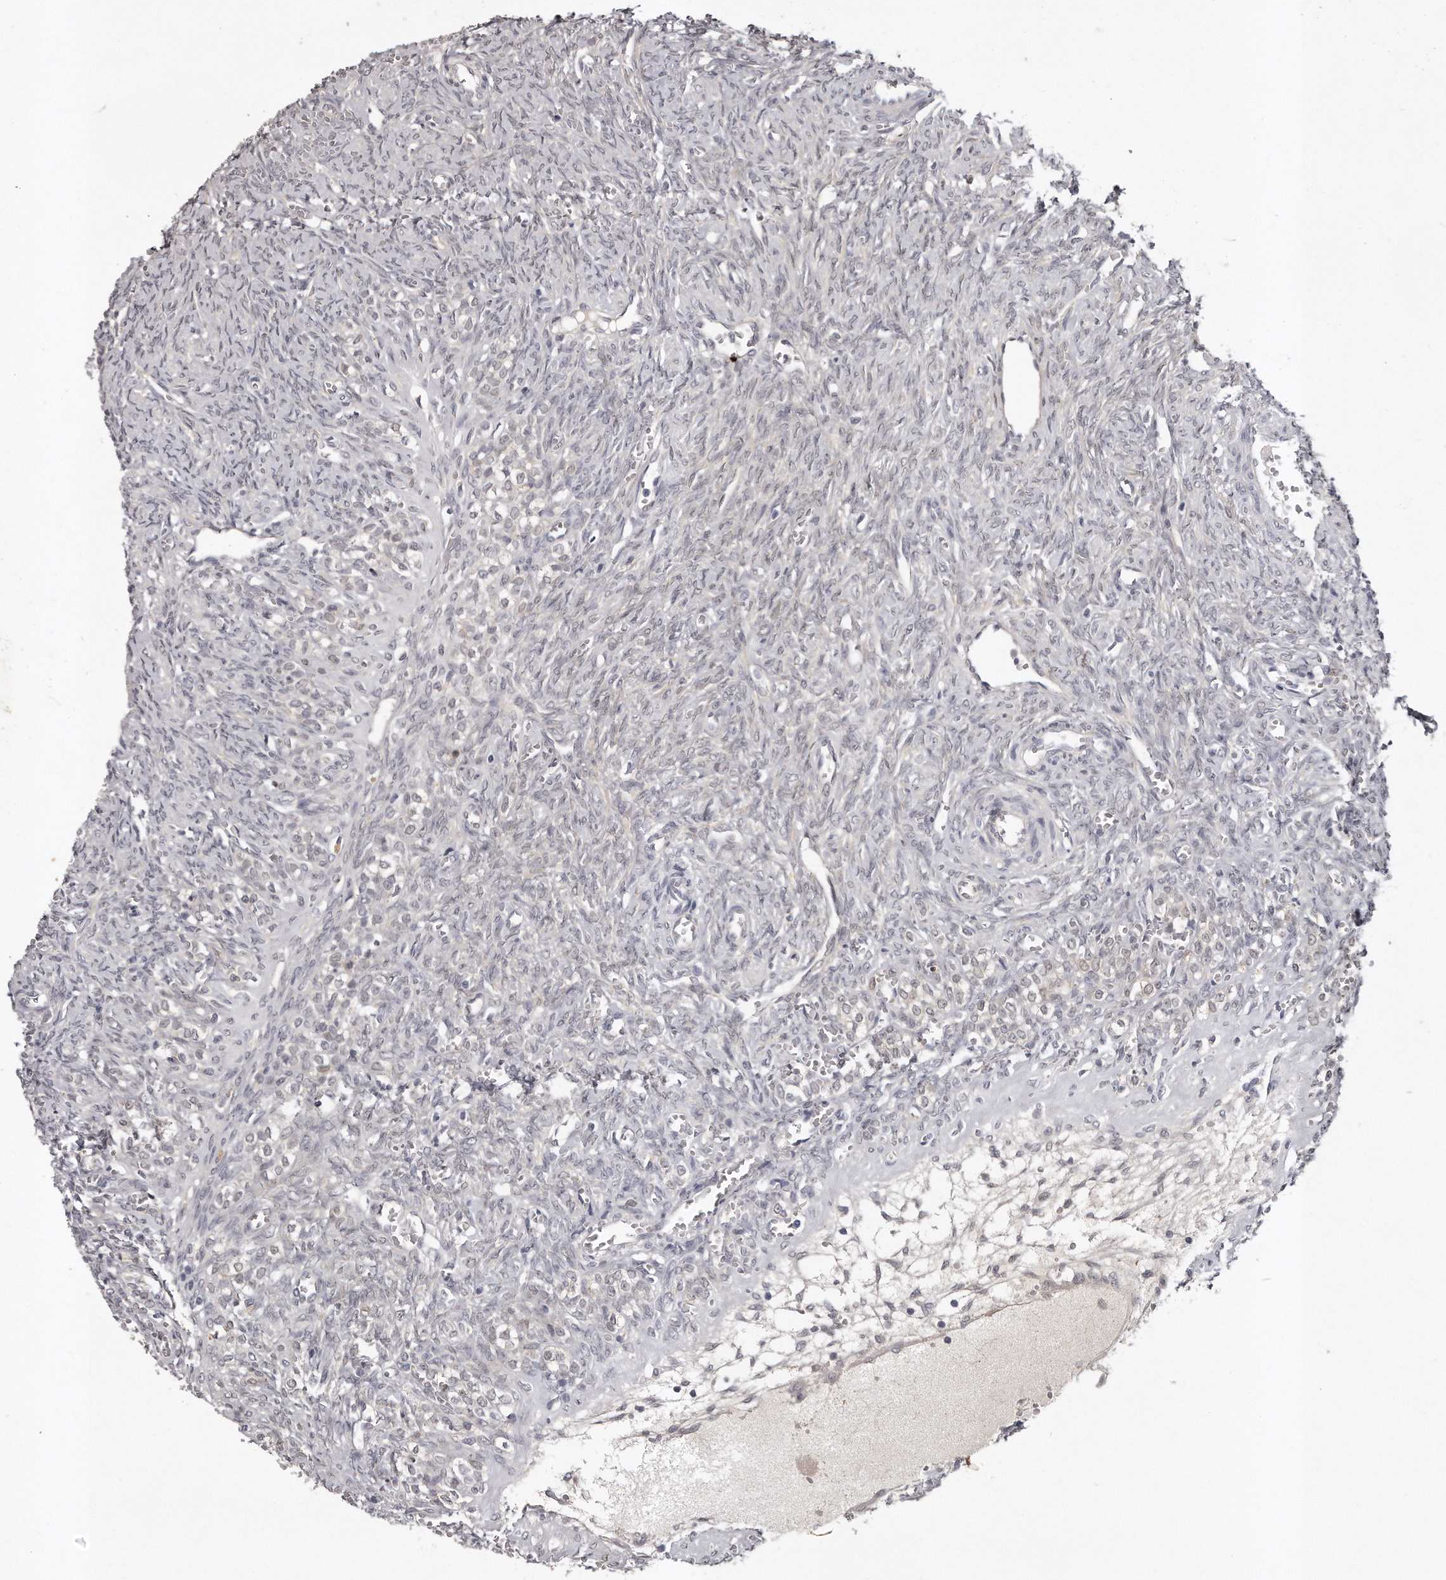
{"staining": {"intensity": "negative", "quantity": "none", "location": "none"}, "tissue": "ovary", "cell_type": "Ovarian stroma cells", "image_type": "normal", "snomed": [{"axis": "morphology", "description": "Normal tissue, NOS"}, {"axis": "topography", "description": "Ovary"}], "caption": "The immunohistochemistry photomicrograph has no significant expression in ovarian stroma cells of ovary. (DAB (3,3'-diaminobenzidine) immunohistochemistry (IHC) visualized using brightfield microscopy, high magnification).", "gene": "GGCT", "patient": {"sex": "female", "age": 41}}